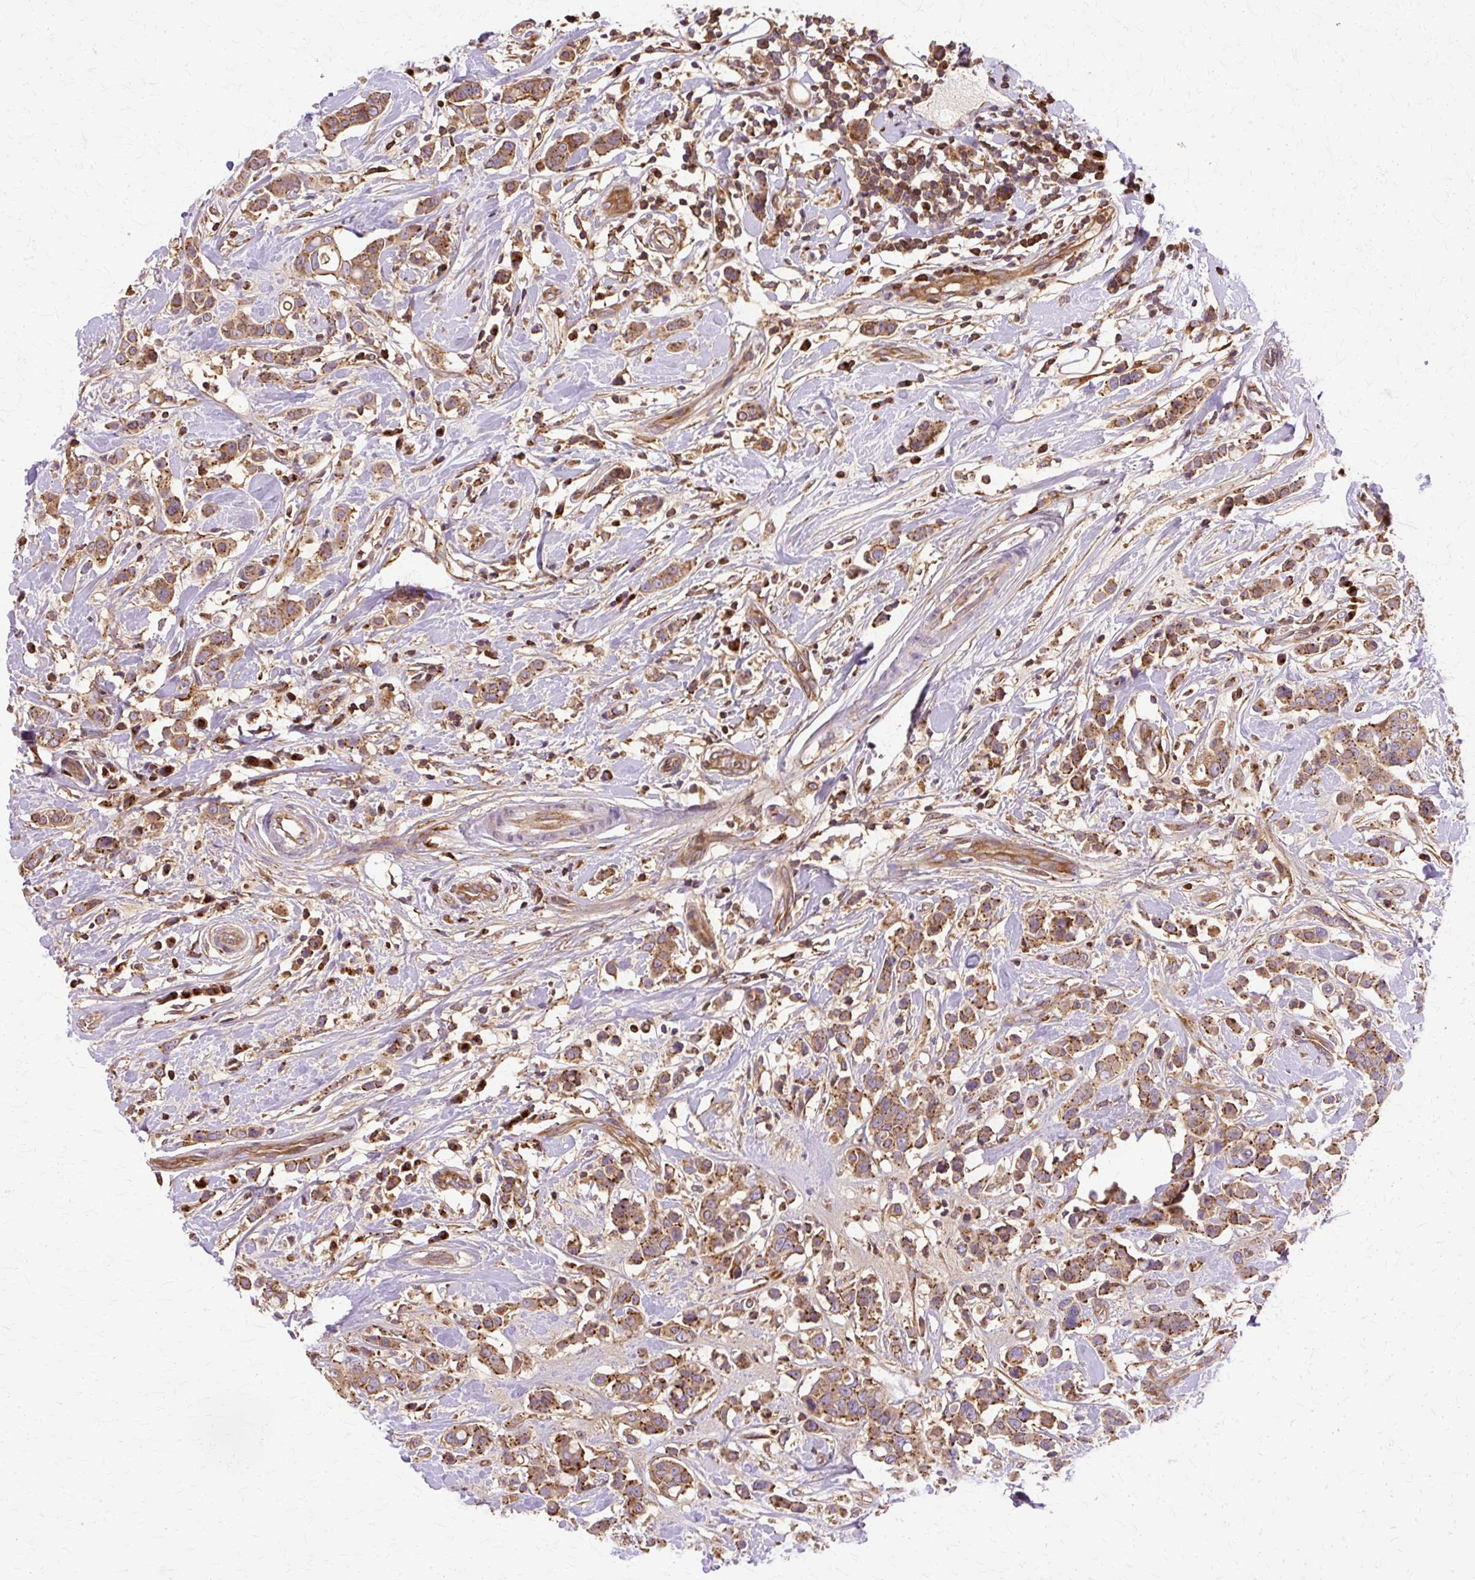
{"staining": {"intensity": "moderate", "quantity": ">75%", "location": "cytoplasmic/membranous"}, "tissue": "breast cancer", "cell_type": "Tumor cells", "image_type": "cancer", "snomed": [{"axis": "morphology", "description": "Duct carcinoma"}, {"axis": "topography", "description": "Breast"}], "caption": "Breast cancer (intraductal carcinoma) stained for a protein (brown) reveals moderate cytoplasmic/membranous positive staining in about >75% of tumor cells.", "gene": "COPB1", "patient": {"sex": "female", "age": 27}}